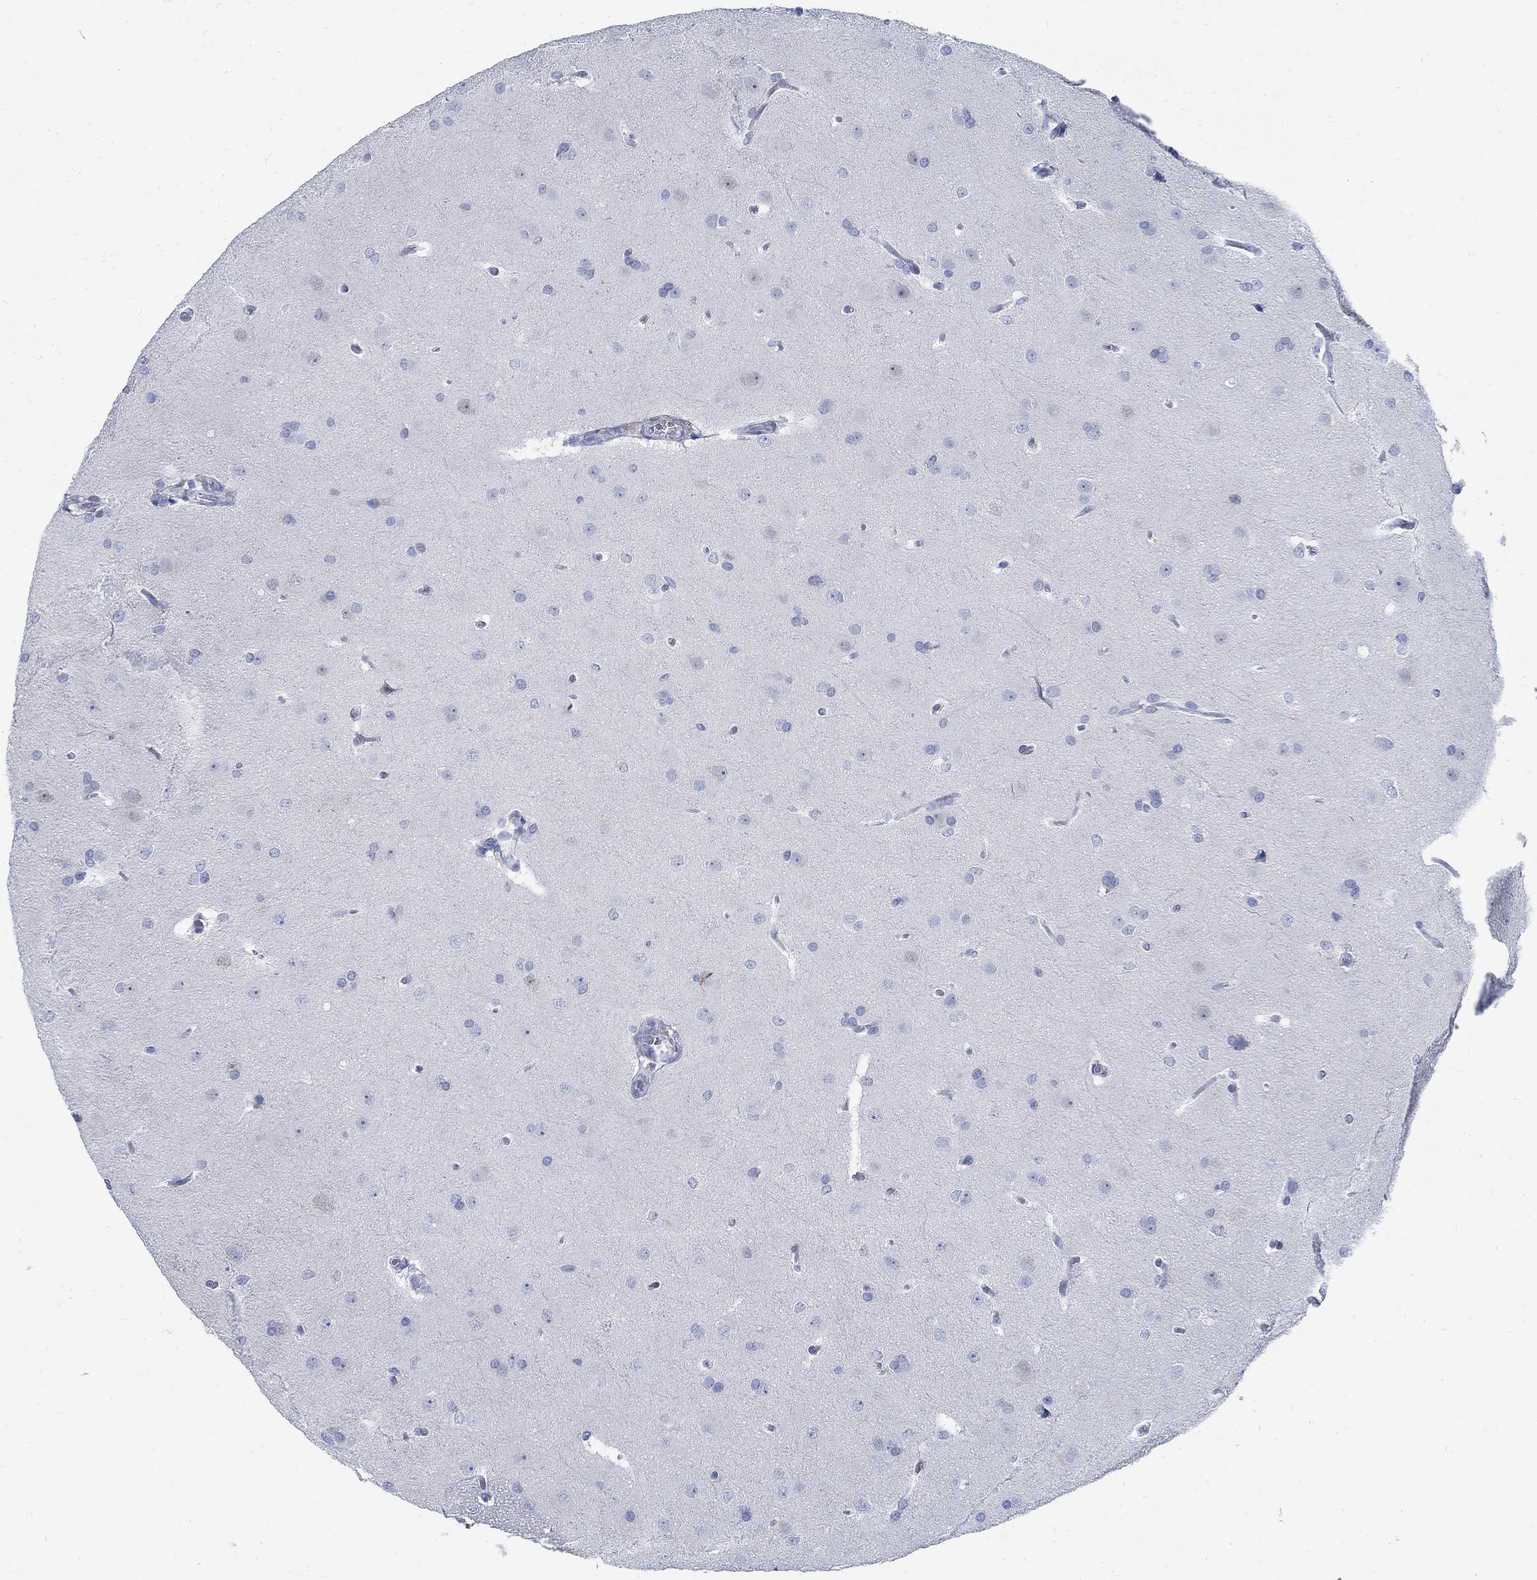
{"staining": {"intensity": "negative", "quantity": "none", "location": "none"}, "tissue": "glioma", "cell_type": "Tumor cells", "image_type": "cancer", "snomed": [{"axis": "morphology", "description": "Glioma, malignant, Low grade"}, {"axis": "topography", "description": "Brain"}], "caption": "Human malignant low-grade glioma stained for a protein using IHC exhibits no positivity in tumor cells.", "gene": "RBM20", "patient": {"sex": "female", "age": 32}}